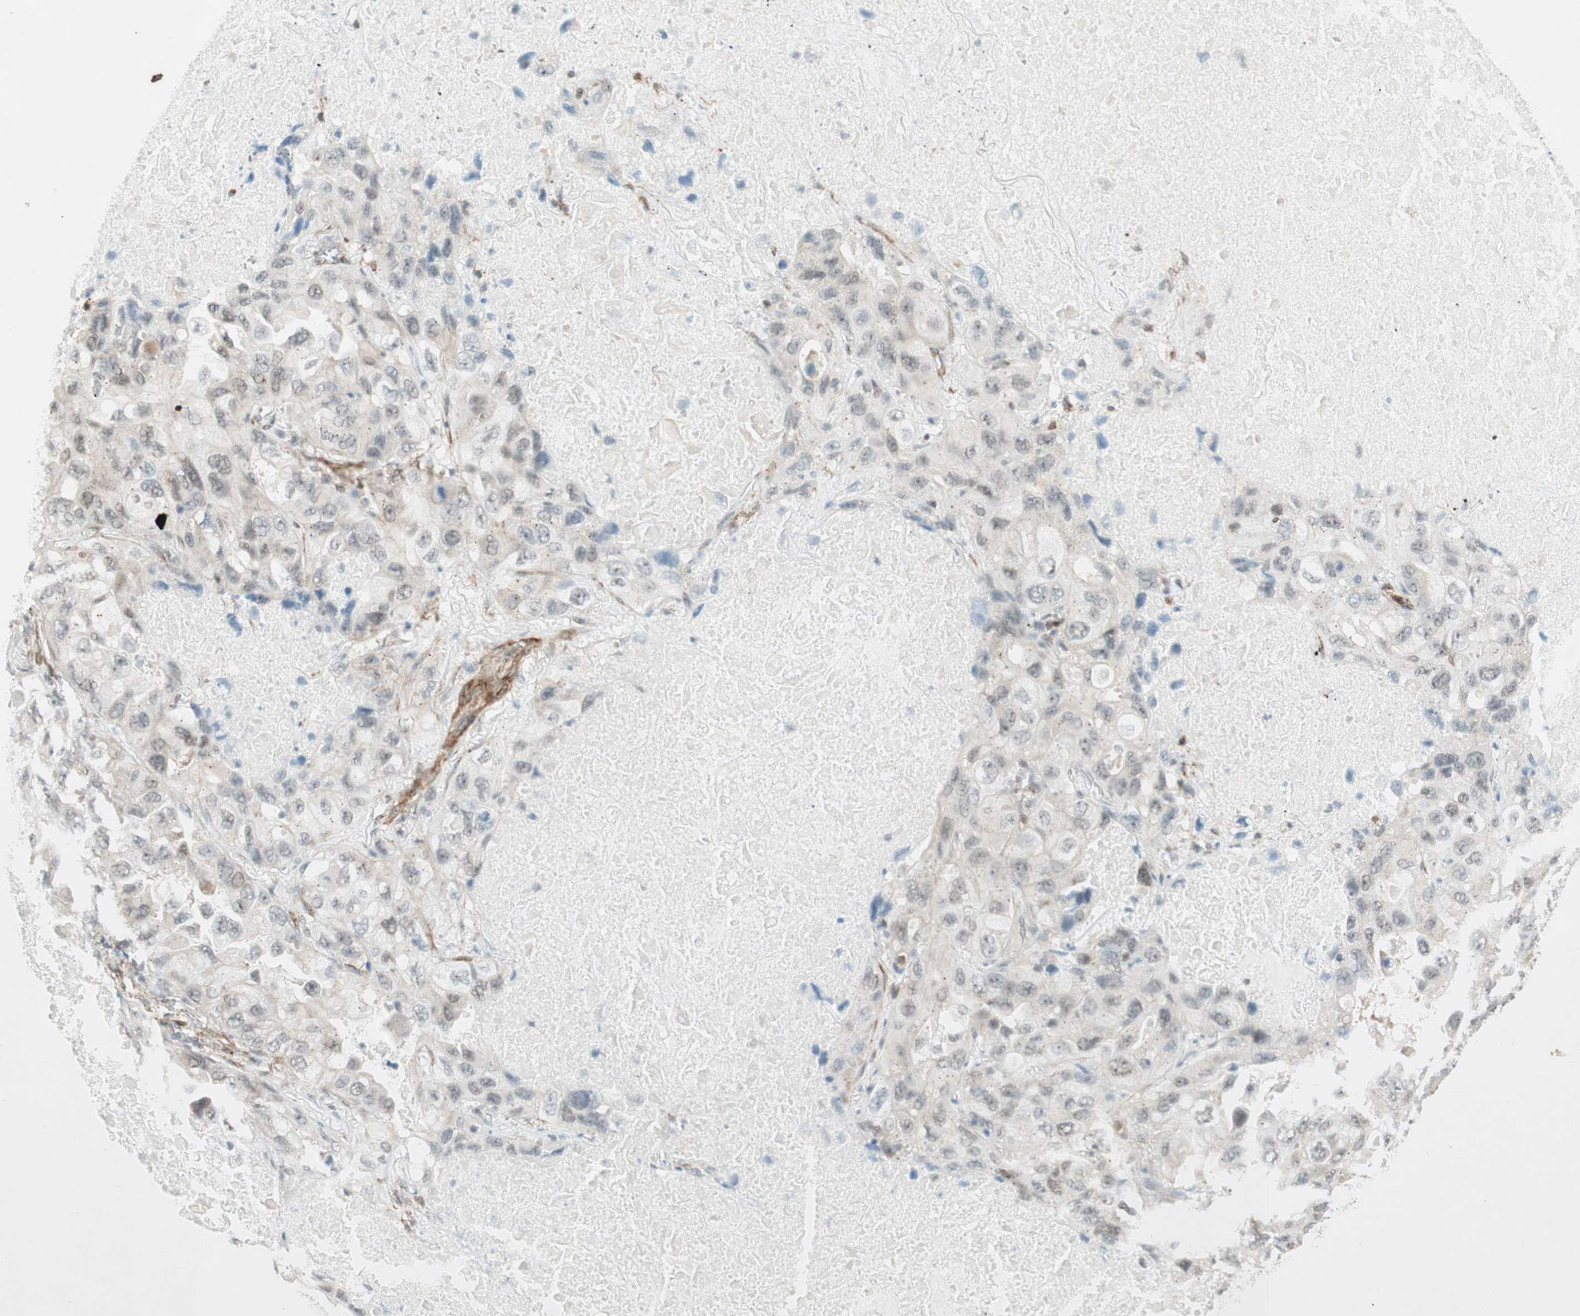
{"staining": {"intensity": "negative", "quantity": "none", "location": "none"}, "tissue": "lung cancer", "cell_type": "Tumor cells", "image_type": "cancer", "snomed": [{"axis": "morphology", "description": "Squamous cell carcinoma, NOS"}, {"axis": "topography", "description": "Lung"}], "caption": "This is an immunohistochemistry histopathology image of human lung squamous cell carcinoma. There is no positivity in tumor cells.", "gene": "CDK19", "patient": {"sex": "female", "age": 73}}